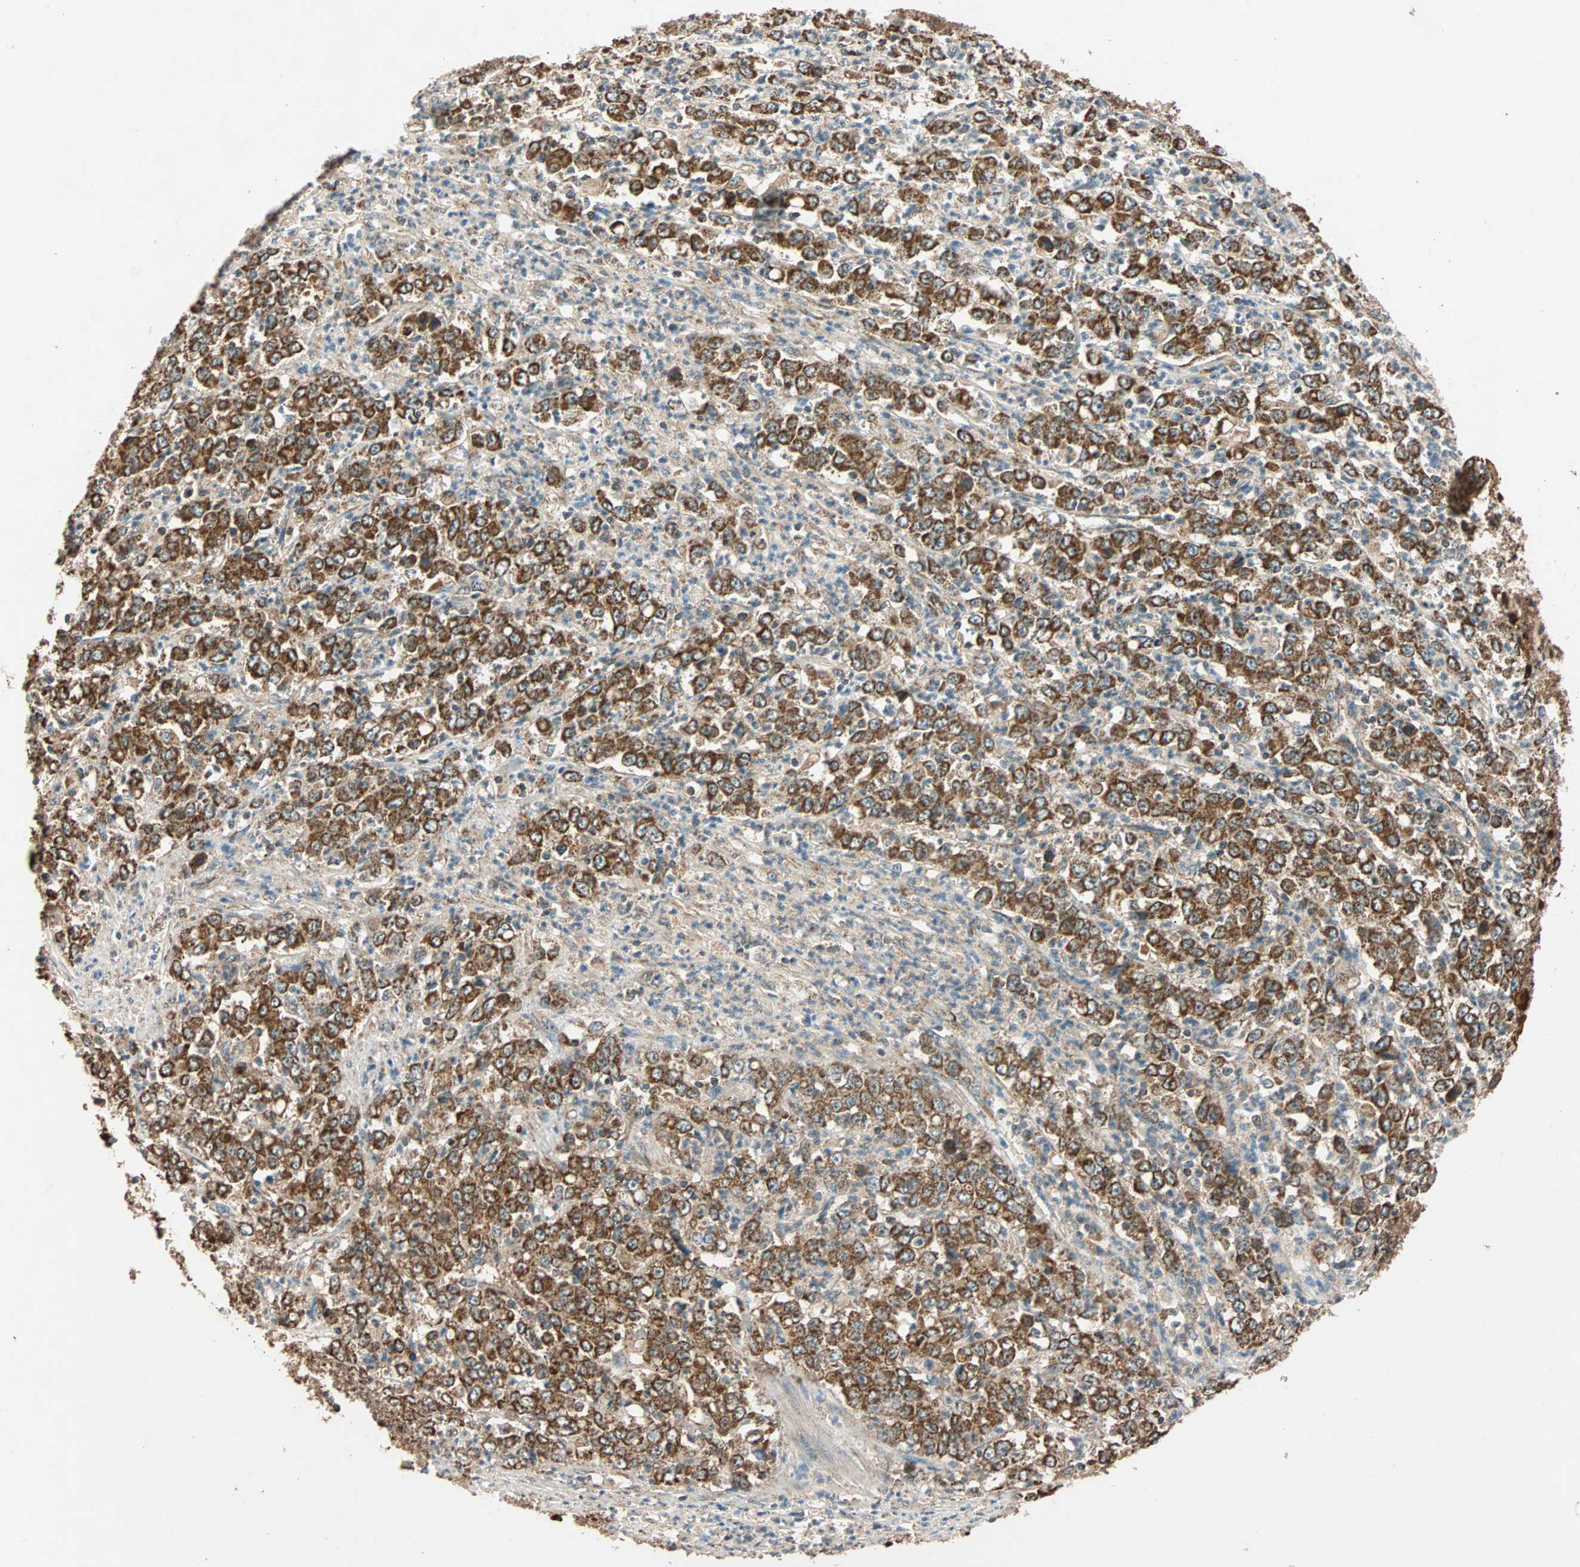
{"staining": {"intensity": "strong", "quantity": ">75%", "location": "cytoplasmic/membranous"}, "tissue": "stomach cancer", "cell_type": "Tumor cells", "image_type": "cancer", "snomed": [{"axis": "morphology", "description": "Adenocarcinoma, NOS"}, {"axis": "topography", "description": "Stomach, lower"}], "caption": "Immunohistochemistry (IHC) of stomach cancer reveals high levels of strong cytoplasmic/membranous expression in approximately >75% of tumor cells. The protein of interest is stained brown, and the nuclei are stained in blue (DAB (3,3'-diaminobenzidine) IHC with brightfield microscopy, high magnification).", "gene": "MAPK1", "patient": {"sex": "female", "age": 71}}